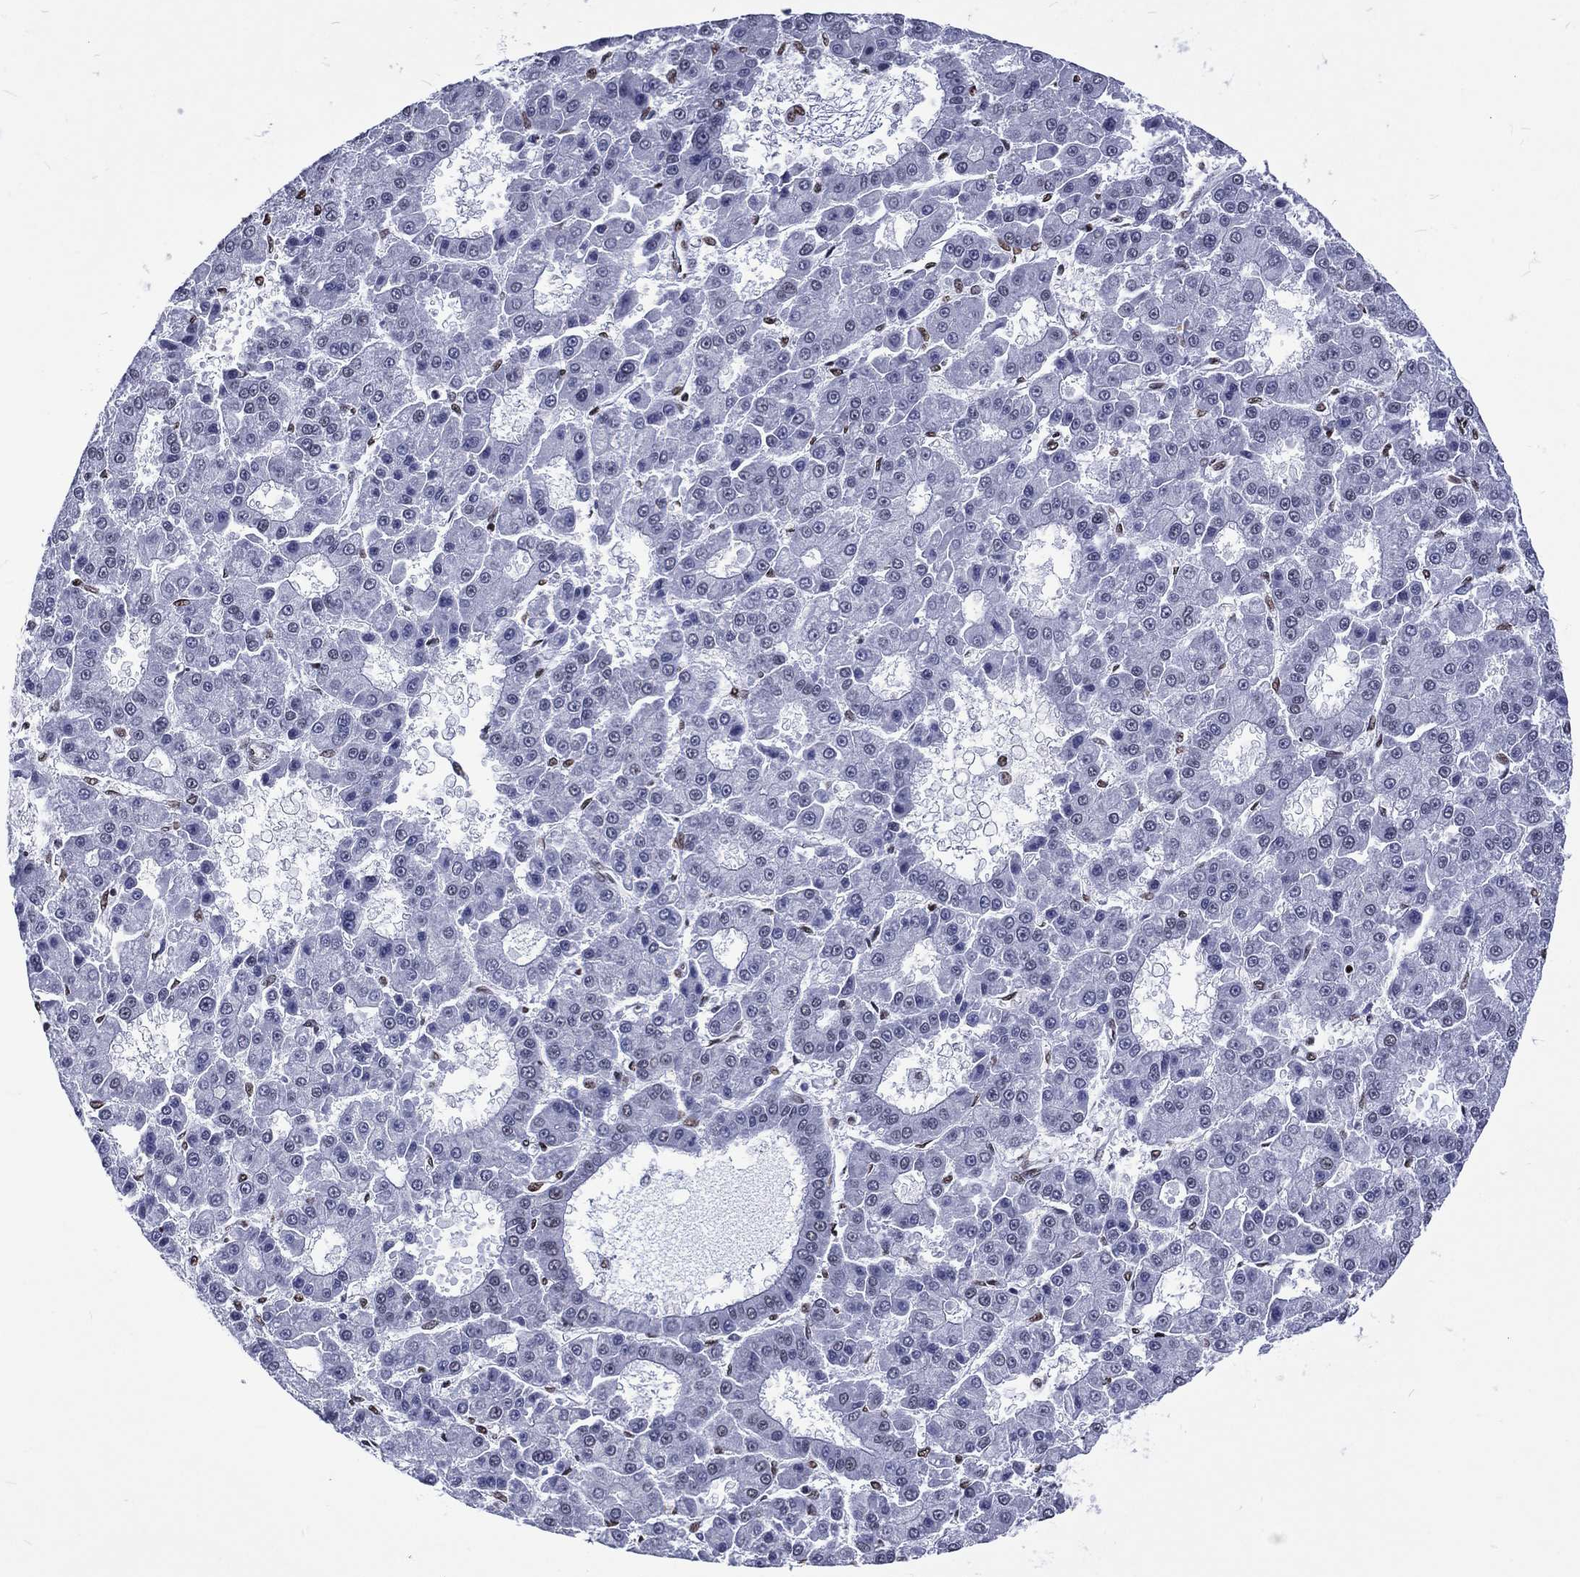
{"staining": {"intensity": "negative", "quantity": "none", "location": "none"}, "tissue": "liver cancer", "cell_type": "Tumor cells", "image_type": "cancer", "snomed": [{"axis": "morphology", "description": "Carcinoma, Hepatocellular, NOS"}, {"axis": "topography", "description": "Liver"}], "caption": "IHC micrograph of neoplastic tissue: human liver cancer stained with DAB (3,3'-diaminobenzidine) demonstrates no significant protein positivity in tumor cells. The staining is performed using DAB (3,3'-diaminobenzidine) brown chromogen with nuclei counter-stained in using hematoxylin.", "gene": "RETREG2", "patient": {"sex": "male", "age": 70}}